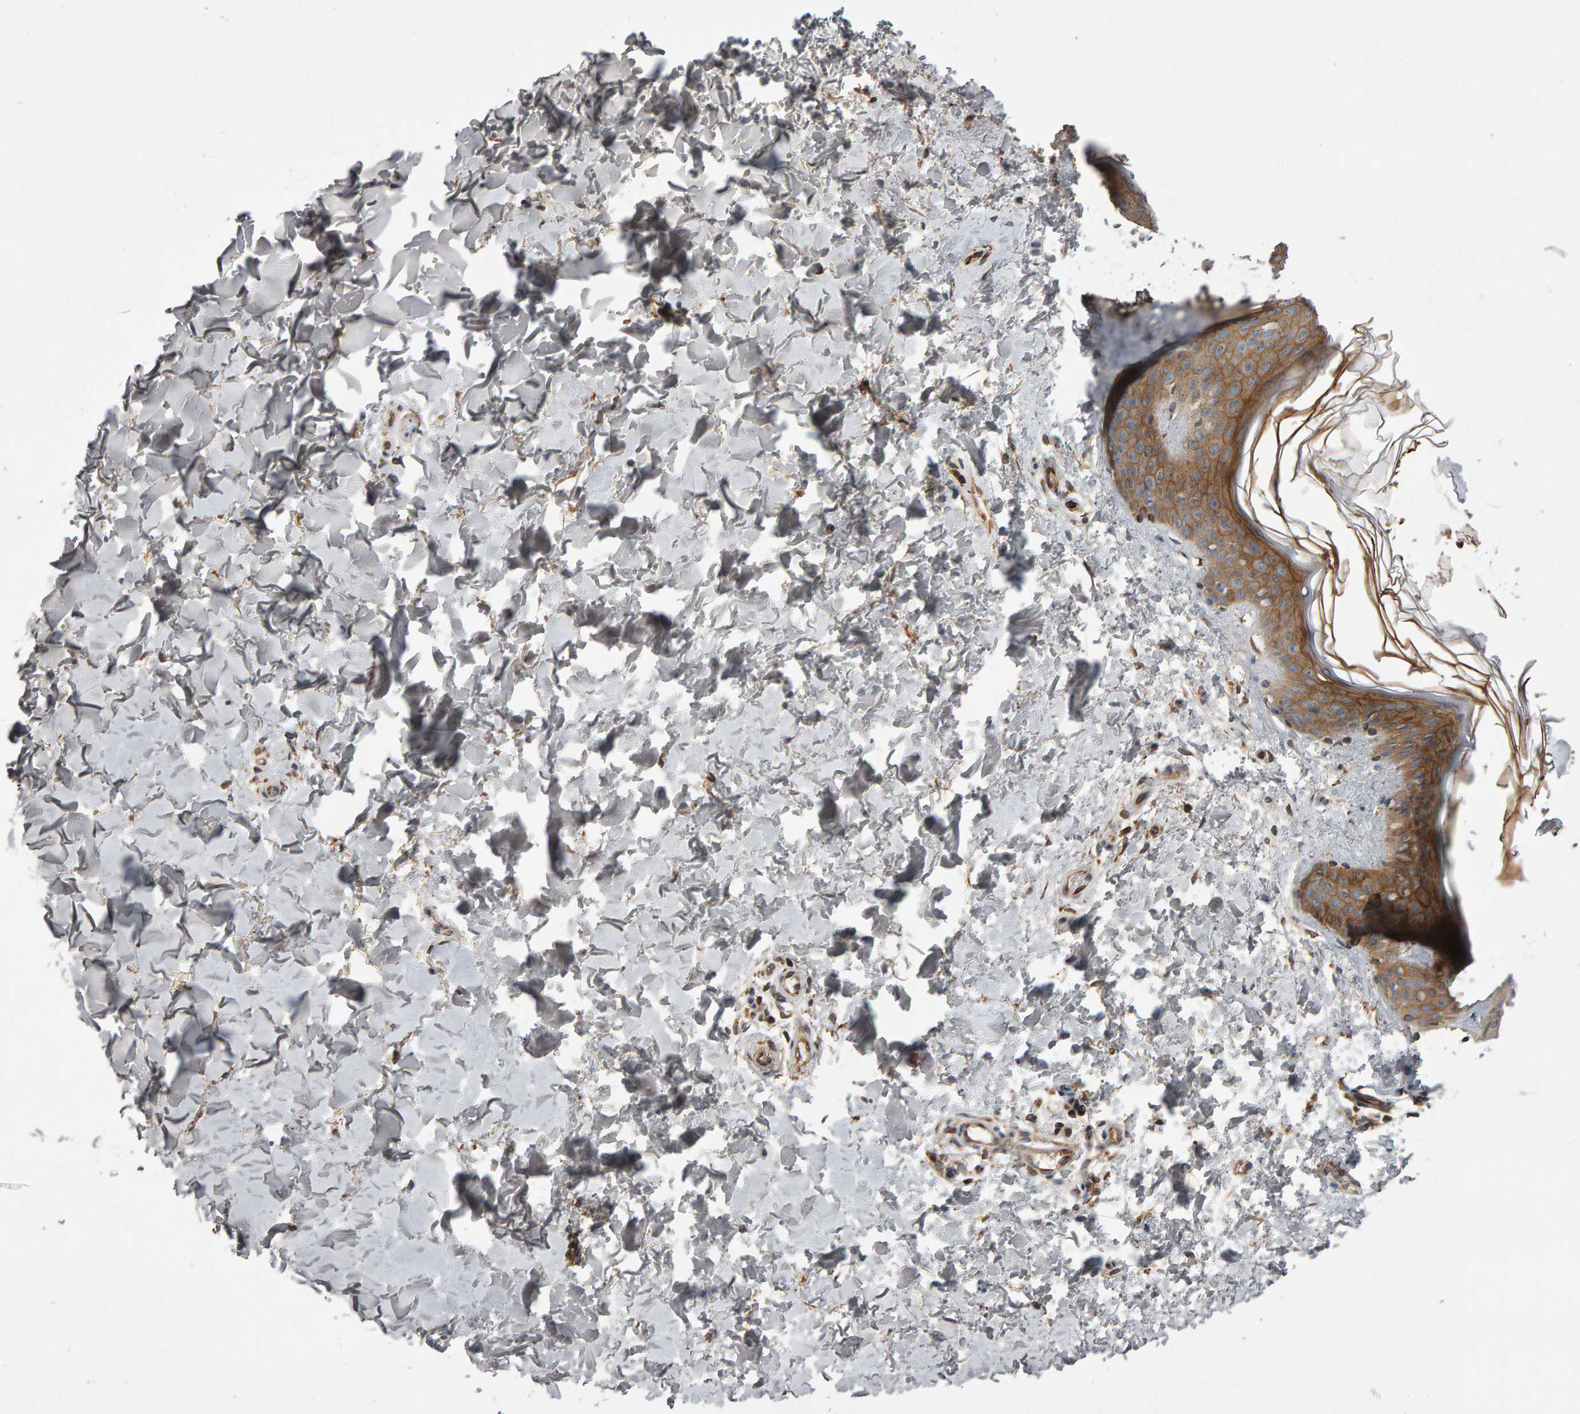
{"staining": {"intensity": "moderate", "quantity": ">75%", "location": "cytoplasmic/membranous"}, "tissue": "skin", "cell_type": "Fibroblasts", "image_type": "normal", "snomed": [{"axis": "morphology", "description": "Normal tissue, NOS"}, {"axis": "morphology", "description": "Neoplasm, benign, NOS"}, {"axis": "topography", "description": "Skin"}, {"axis": "topography", "description": "Soft tissue"}], "caption": "DAB immunohistochemical staining of benign human skin exhibits moderate cytoplasmic/membranous protein positivity in about >75% of fibroblasts.", "gene": "PGS1", "patient": {"sex": "male", "age": 26}}